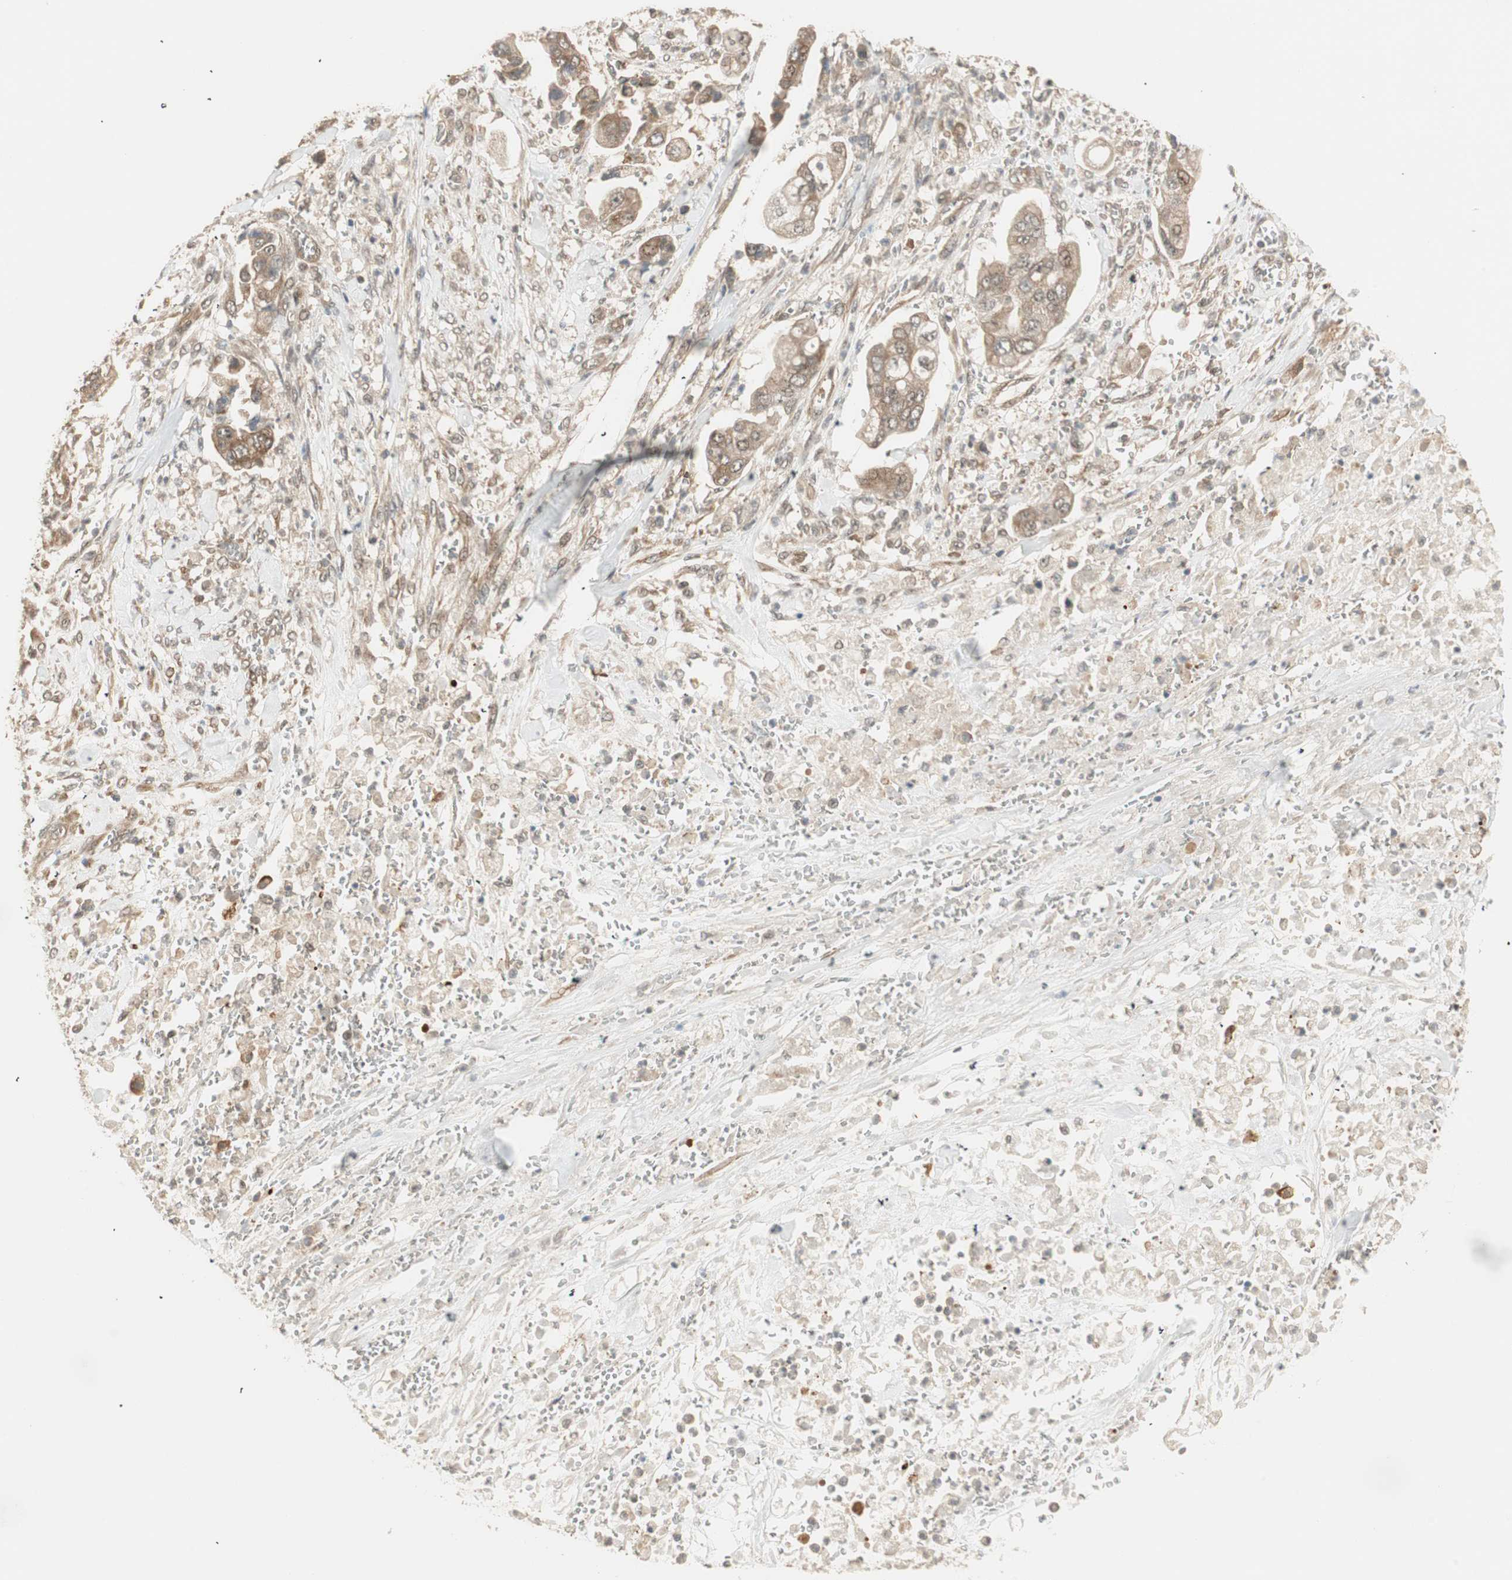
{"staining": {"intensity": "moderate", "quantity": ">75%", "location": "cytoplasmic/membranous"}, "tissue": "stomach cancer", "cell_type": "Tumor cells", "image_type": "cancer", "snomed": [{"axis": "morphology", "description": "Adenocarcinoma, NOS"}, {"axis": "topography", "description": "Stomach"}], "caption": "Protein expression analysis of human stomach cancer (adenocarcinoma) reveals moderate cytoplasmic/membranous expression in approximately >75% of tumor cells.", "gene": "ZSCAN31", "patient": {"sex": "male", "age": 62}}